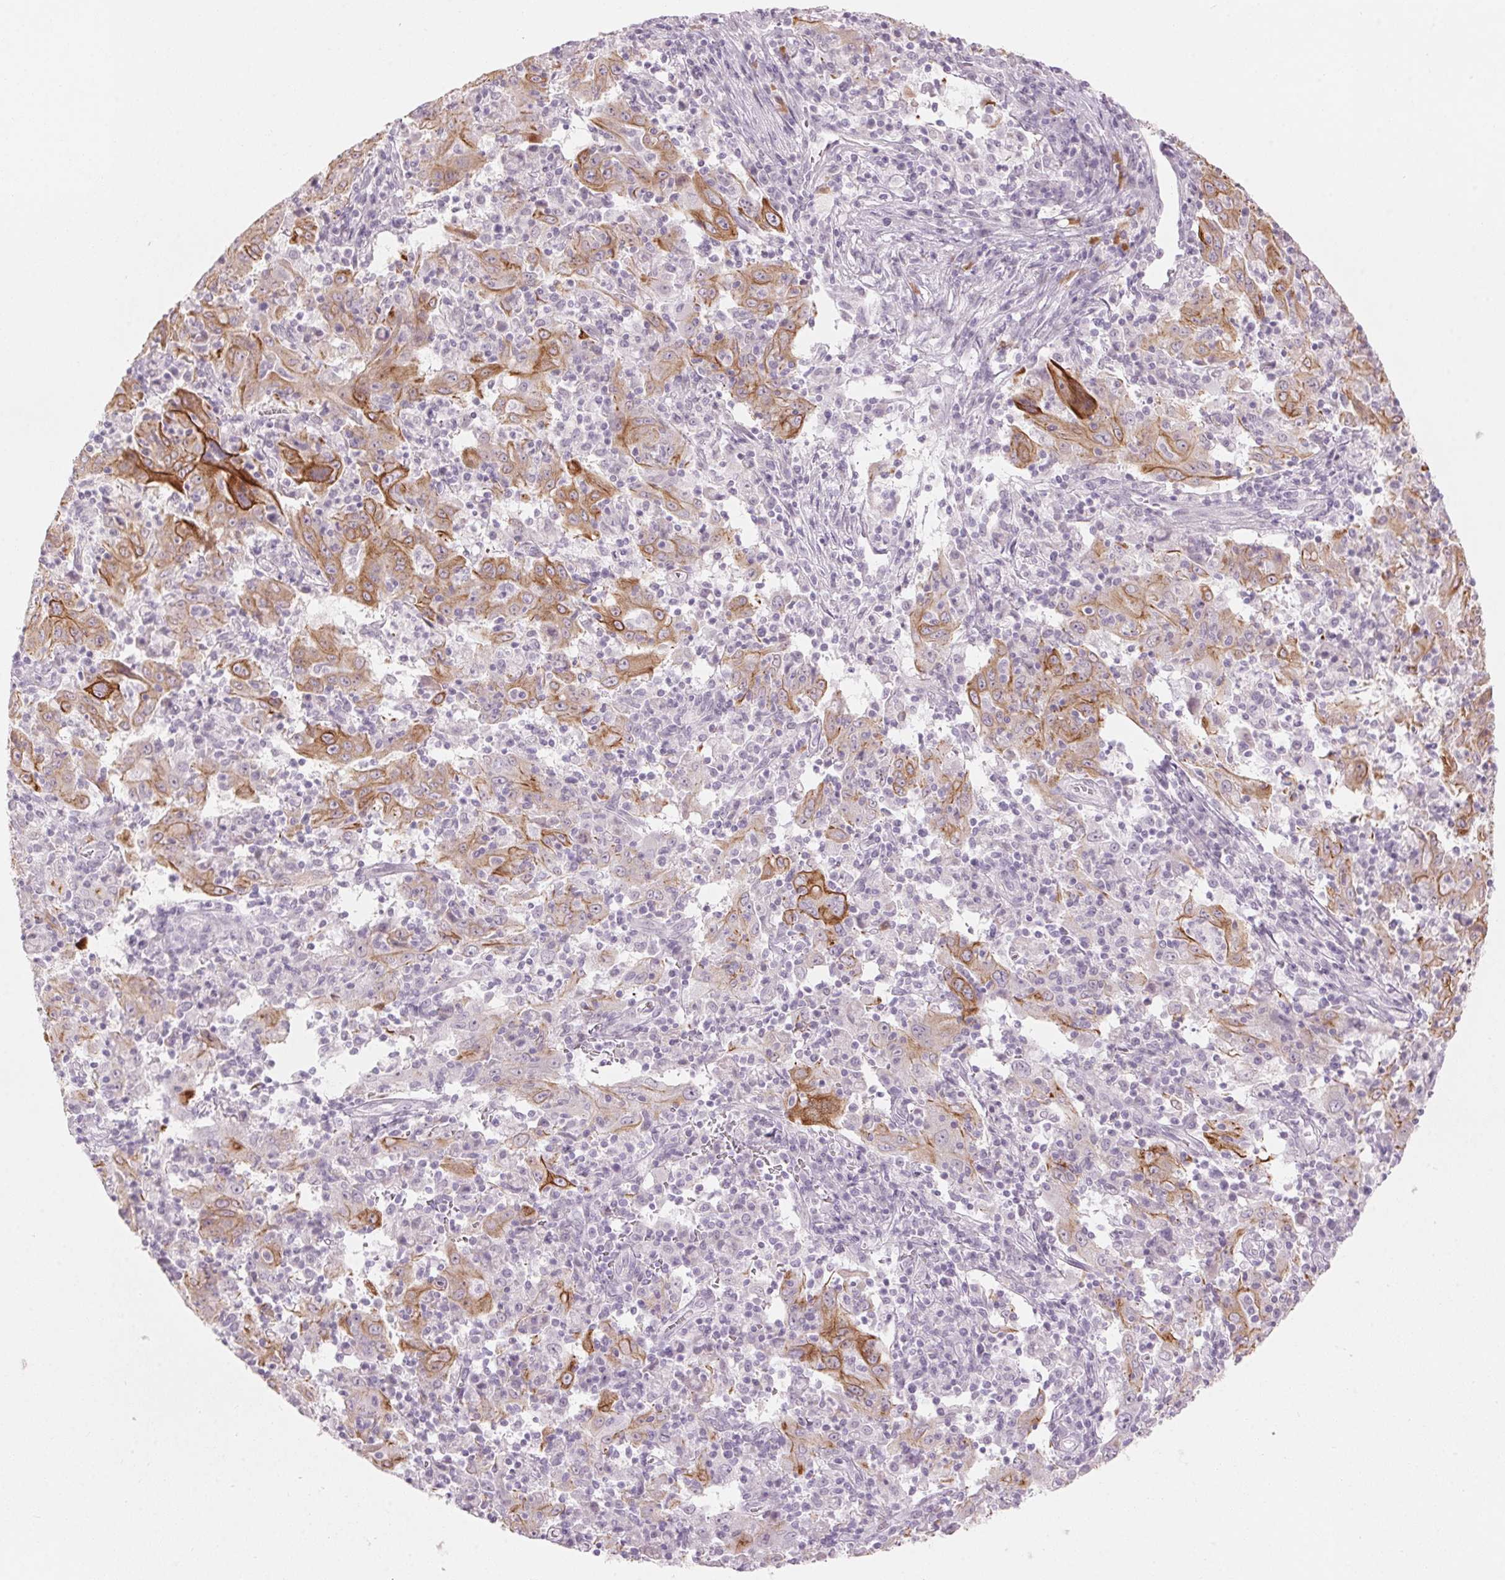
{"staining": {"intensity": "moderate", "quantity": "25%-75%", "location": "cytoplasmic/membranous"}, "tissue": "pancreatic cancer", "cell_type": "Tumor cells", "image_type": "cancer", "snomed": [{"axis": "morphology", "description": "Adenocarcinoma, NOS"}, {"axis": "topography", "description": "Pancreas"}], "caption": "A medium amount of moderate cytoplasmic/membranous positivity is seen in about 25%-75% of tumor cells in pancreatic cancer (adenocarcinoma) tissue. (DAB = brown stain, brightfield microscopy at high magnification).", "gene": "SCTR", "patient": {"sex": "male", "age": 63}}